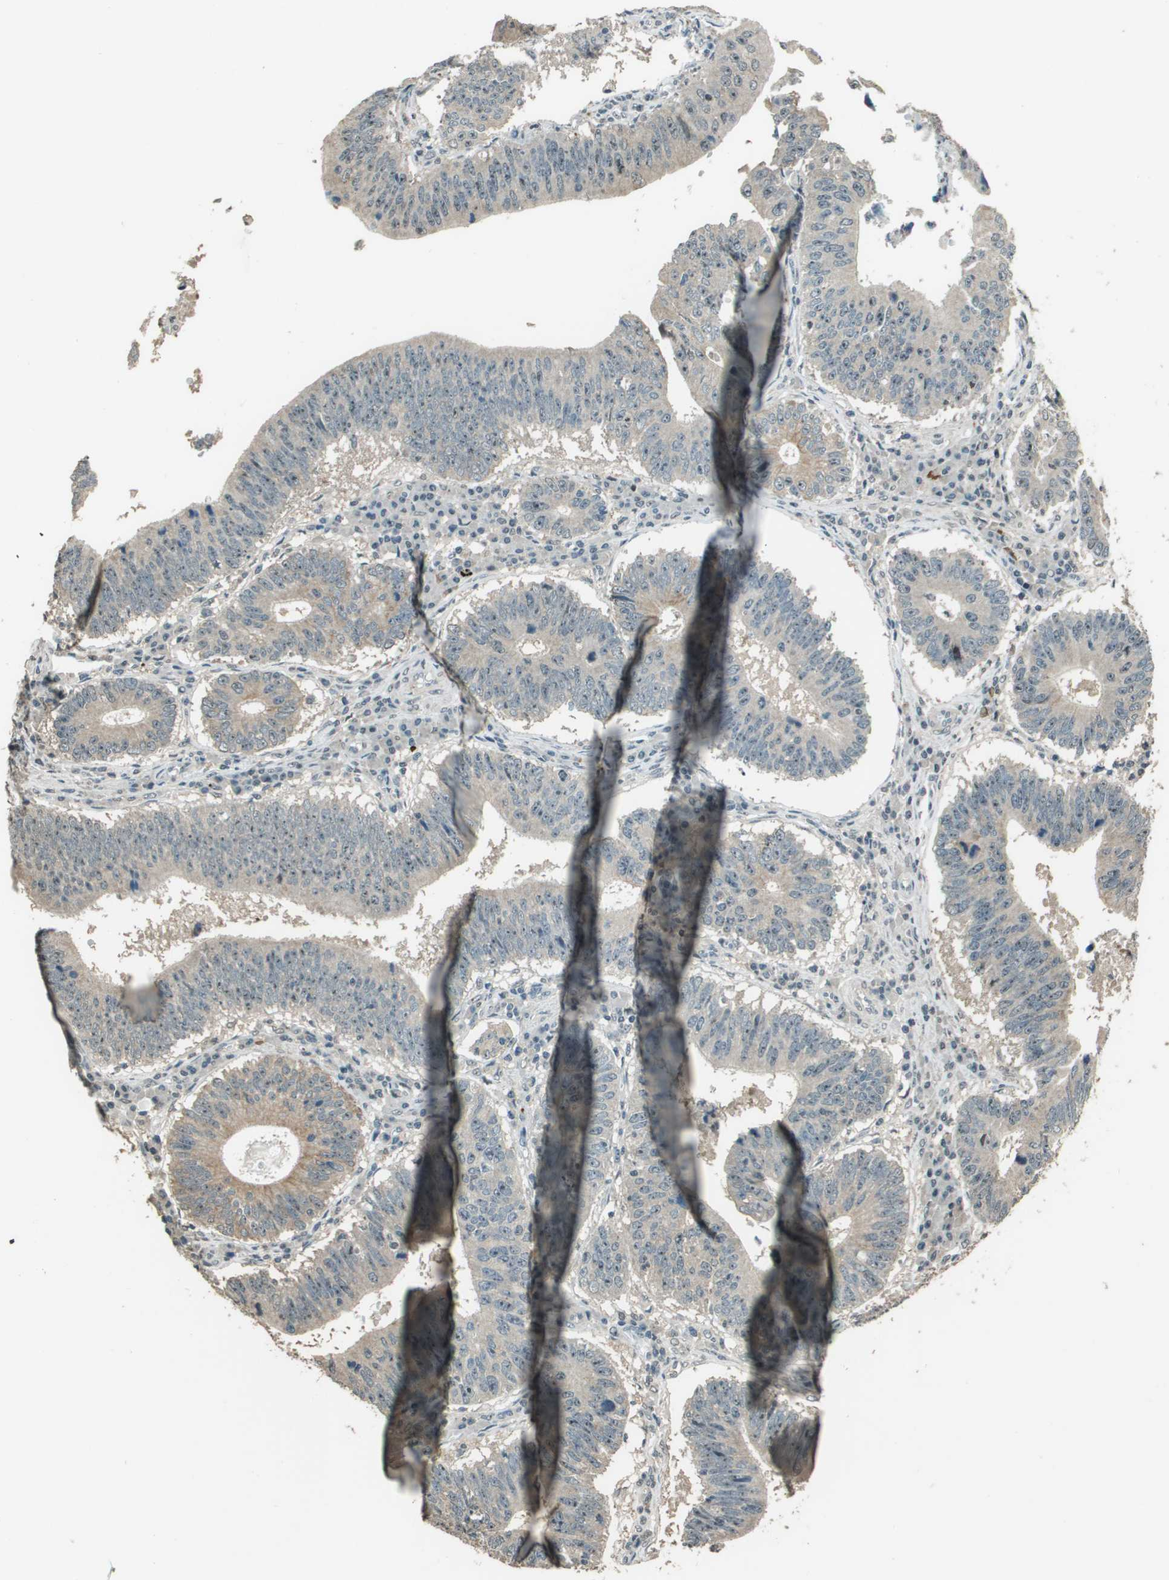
{"staining": {"intensity": "weak", "quantity": ">75%", "location": "cytoplasmic/membranous"}, "tissue": "stomach cancer", "cell_type": "Tumor cells", "image_type": "cancer", "snomed": [{"axis": "morphology", "description": "Adenocarcinoma, NOS"}, {"axis": "topography", "description": "Stomach"}], "caption": "Tumor cells demonstrate low levels of weak cytoplasmic/membranous positivity in approximately >75% of cells in human adenocarcinoma (stomach). Immunohistochemistry (ihc) stains the protein of interest in brown and the nuclei are stained blue.", "gene": "SDC3", "patient": {"sex": "male", "age": 59}}